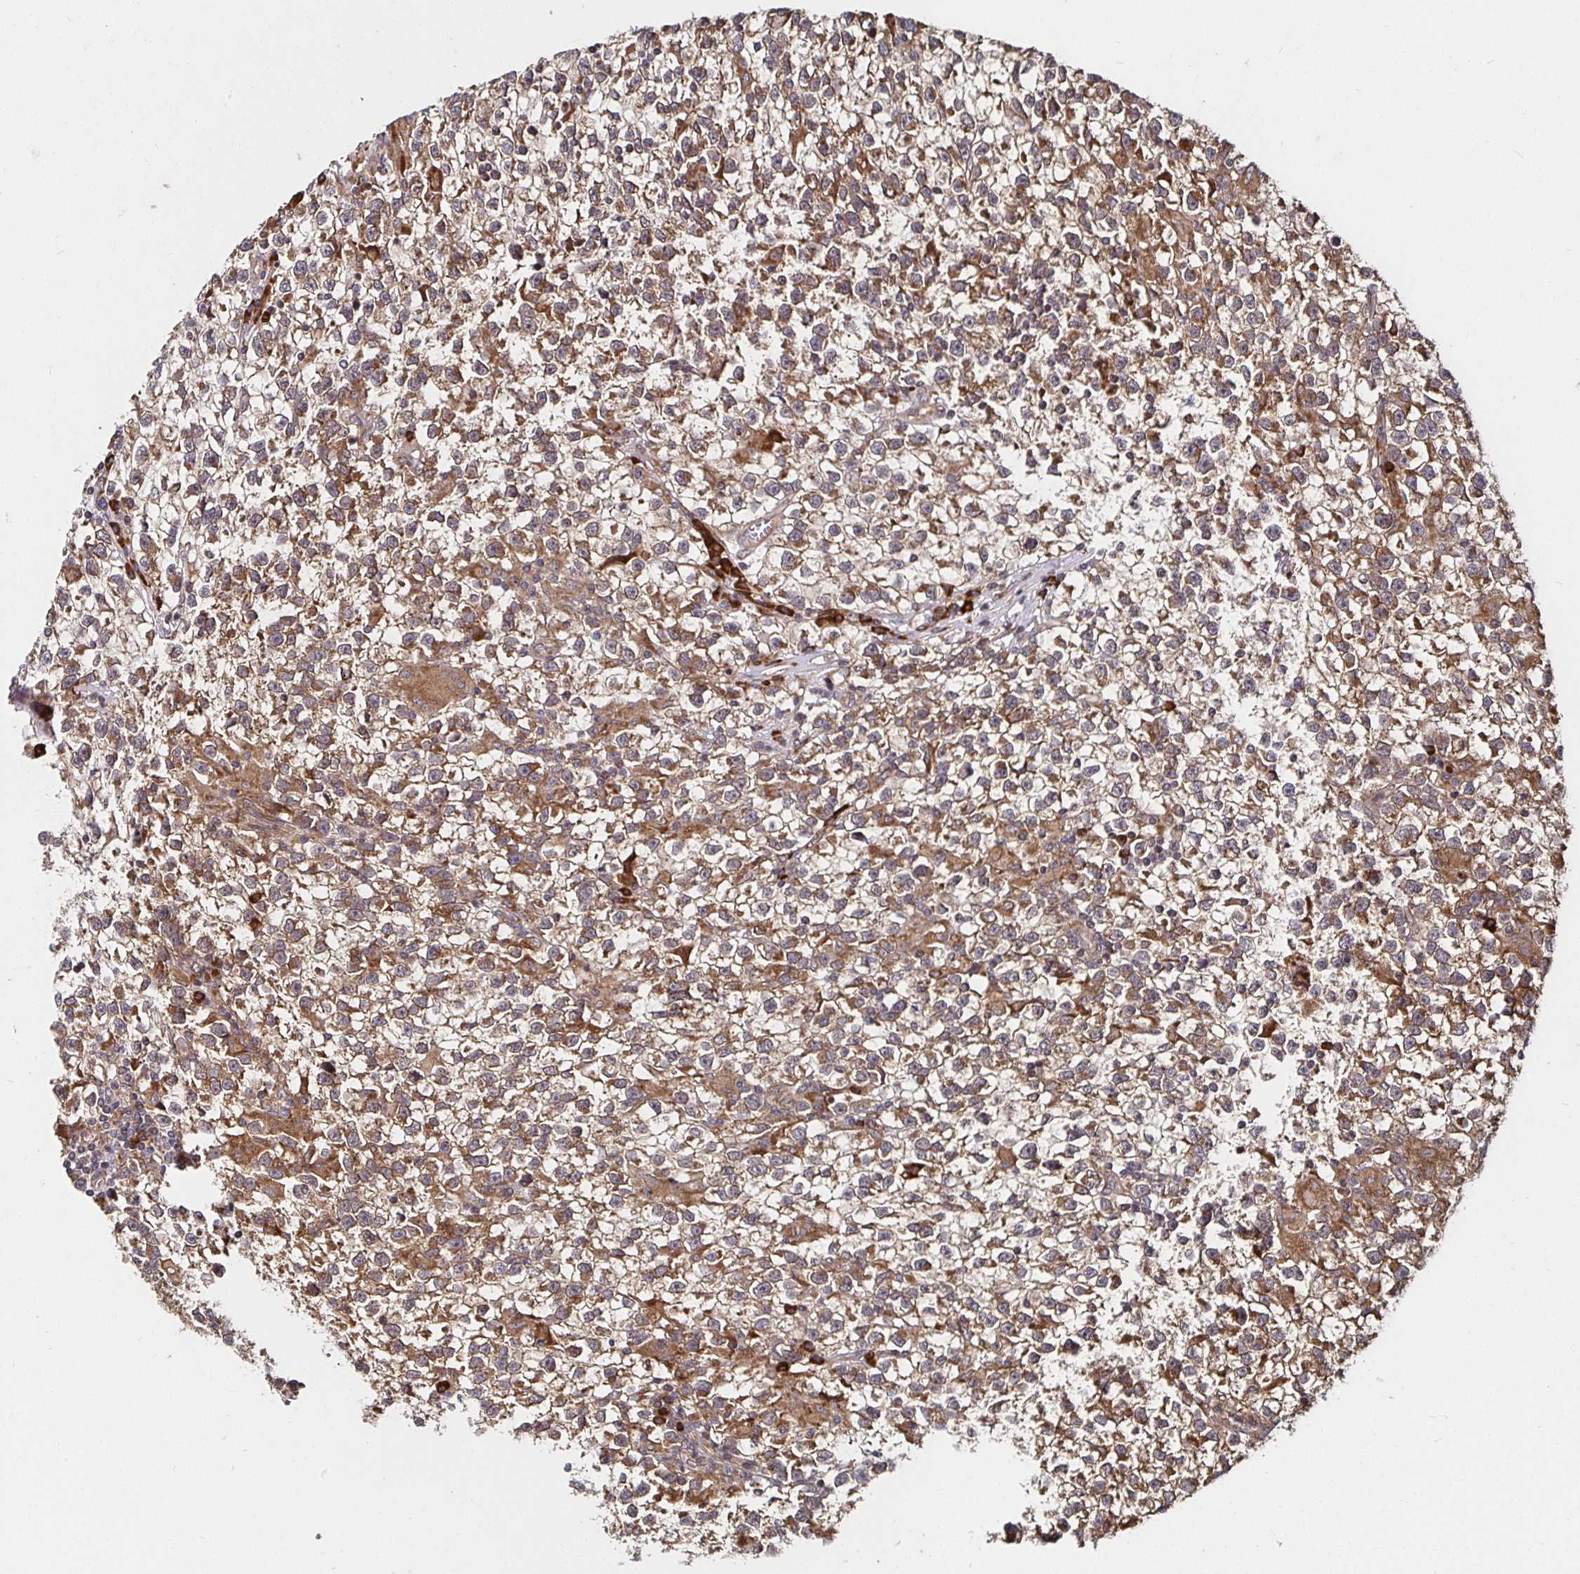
{"staining": {"intensity": "moderate", "quantity": ">75%", "location": "cytoplasmic/membranous"}, "tissue": "testis cancer", "cell_type": "Tumor cells", "image_type": "cancer", "snomed": [{"axis": "morphology", "description": "Seminoma, NOS"}, {"axis": "topography", "description": "Testis"}], "caption": "Brown immunohistochemical staining in human testis seminoma reveals moderate cytoplasmic/membranous positivity in approximately >75% of tumor cells.", "gene": "MLST8", "patient": {"sex": "male", "age": 31}}